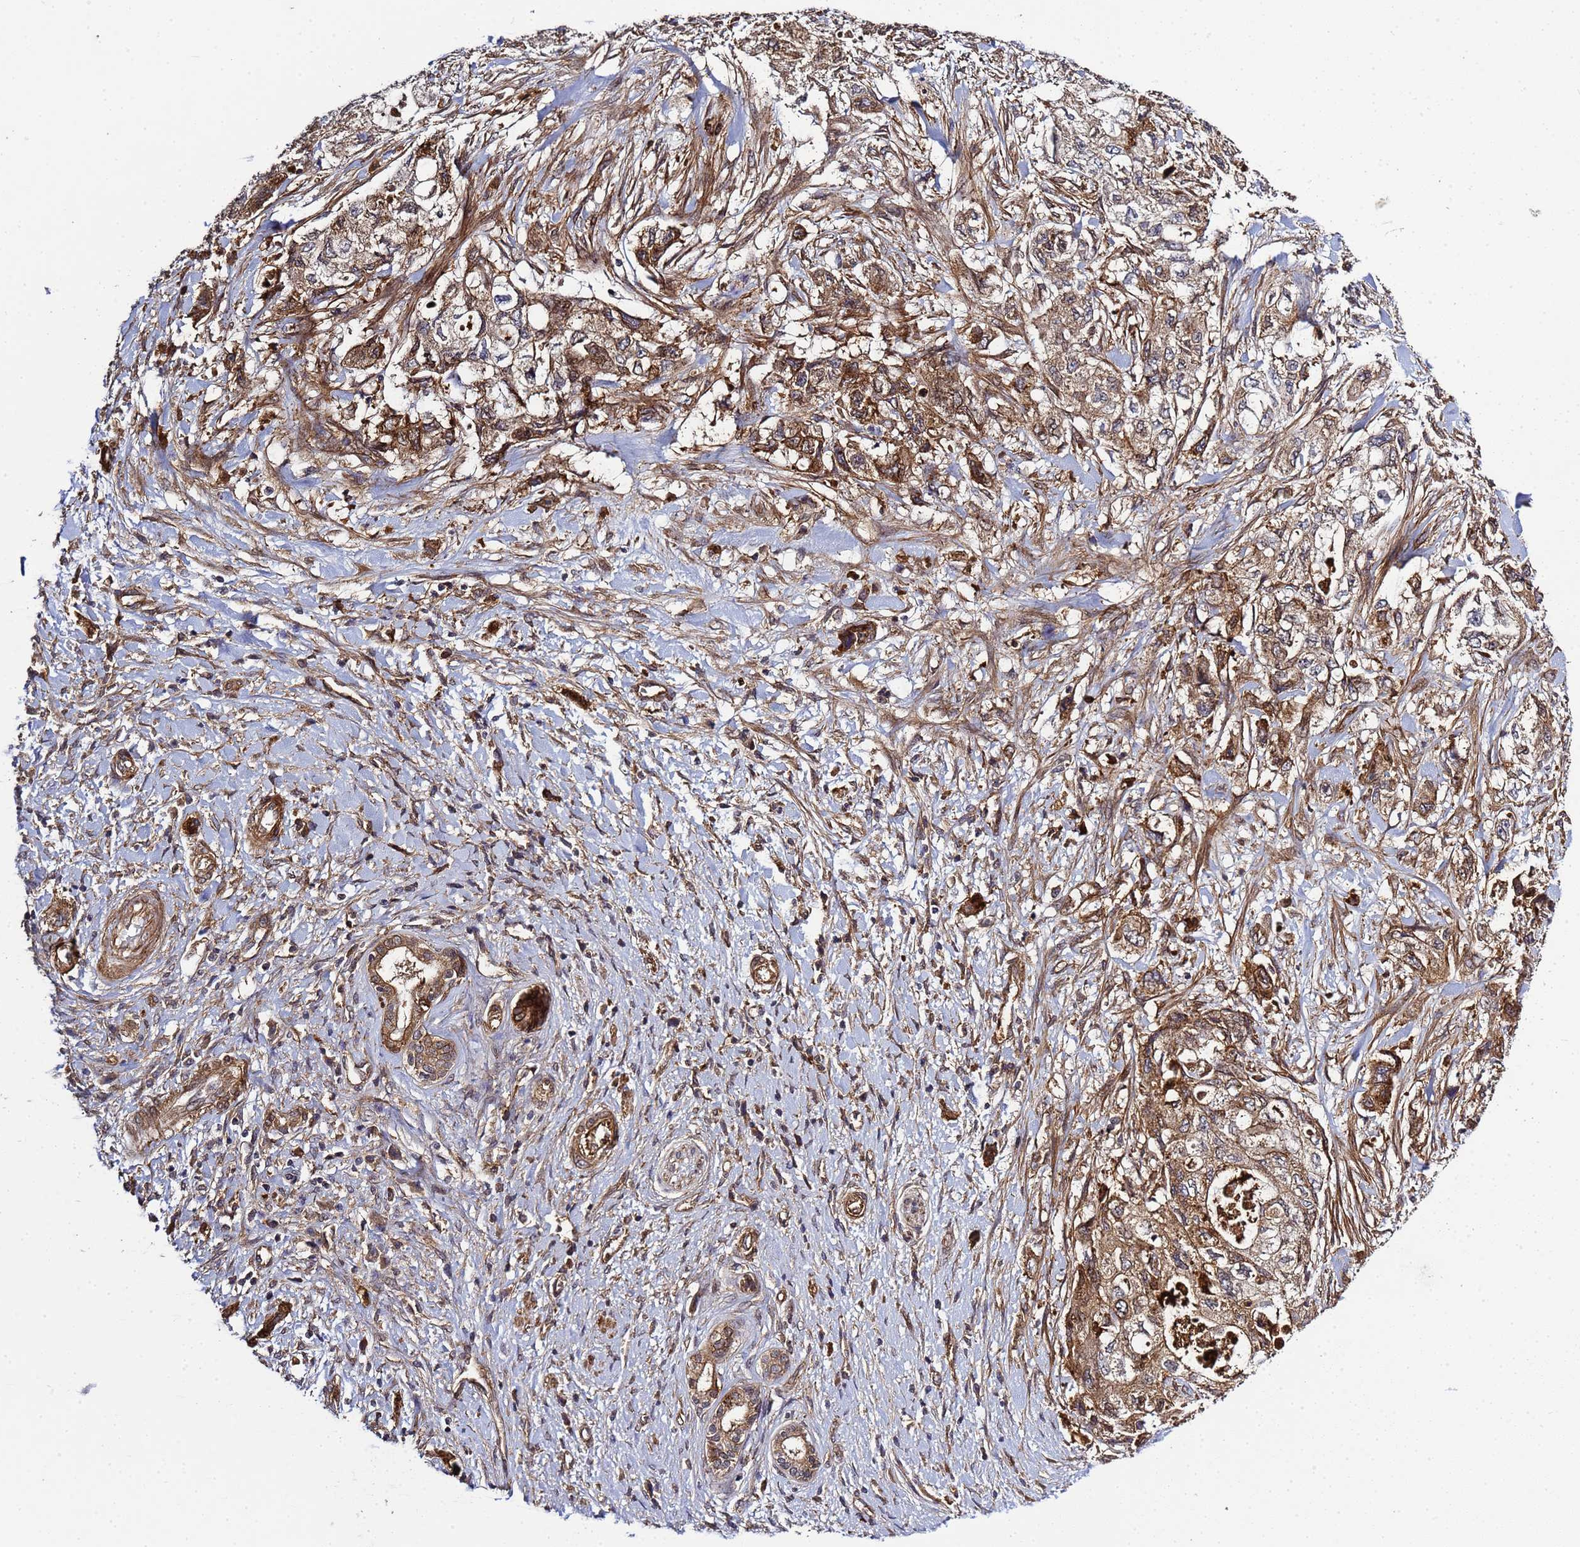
{"staining": {"intensity": "moderate", "quantity": ">75%", "location": "cytoplasmic/membranous"}, "tissue": "pancreatic cancer", "cell_type": "Tumor cells", "image_type": "cancer", "snomed": [{"axis": "morphology", "description": "Adenocarcinoma, NOS"}, {"axis": "topography", "description": "Pancreas"}], "caption": "A medium amount of moderate cytoplasmic/membranous positivity is appreciated in approximately >75% of tumor cells in pancreatic adenocarcinoma tissue.", "gene": "C8orf34", "patient": {"sex": "female", "age": 73}}